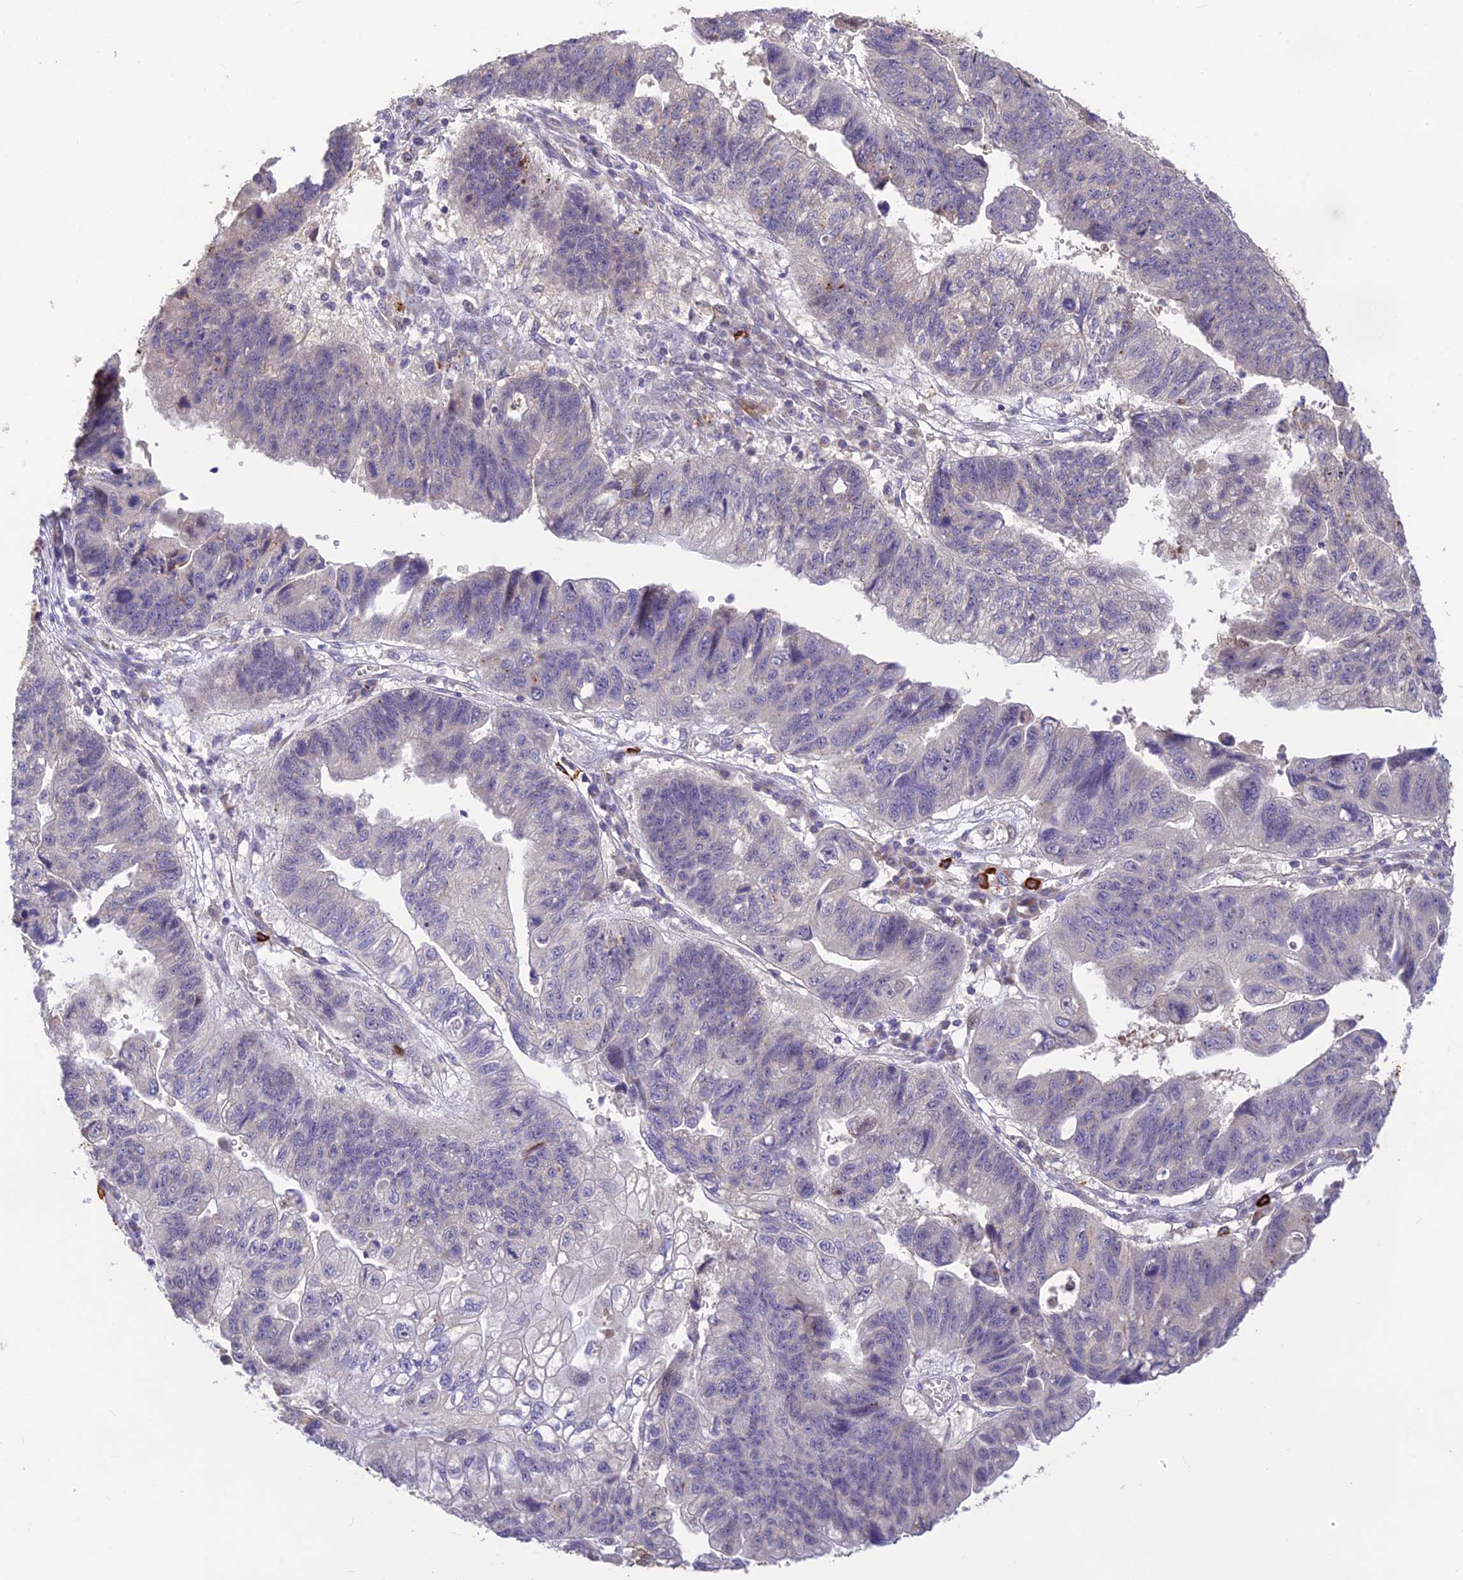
{"staining": {"intensity": "negative", "quantity": "none", "location": "none"}, "tissue": "stomach cancer", "cell_type": "Tumor cells", "image_type": "cancer", "snomed": [{"axis": "morphology", "description": "Adenocarcinoma, NOS"}, {"axis": "topography", "description": "Stomach"}], "caption": "Immunohistochemistry image of human stomach cancer stained for a protein (brown), which displays no expression in tumor cells.", "gene": "ASPDH", "patient": {"sex": "male", "age": 59}}